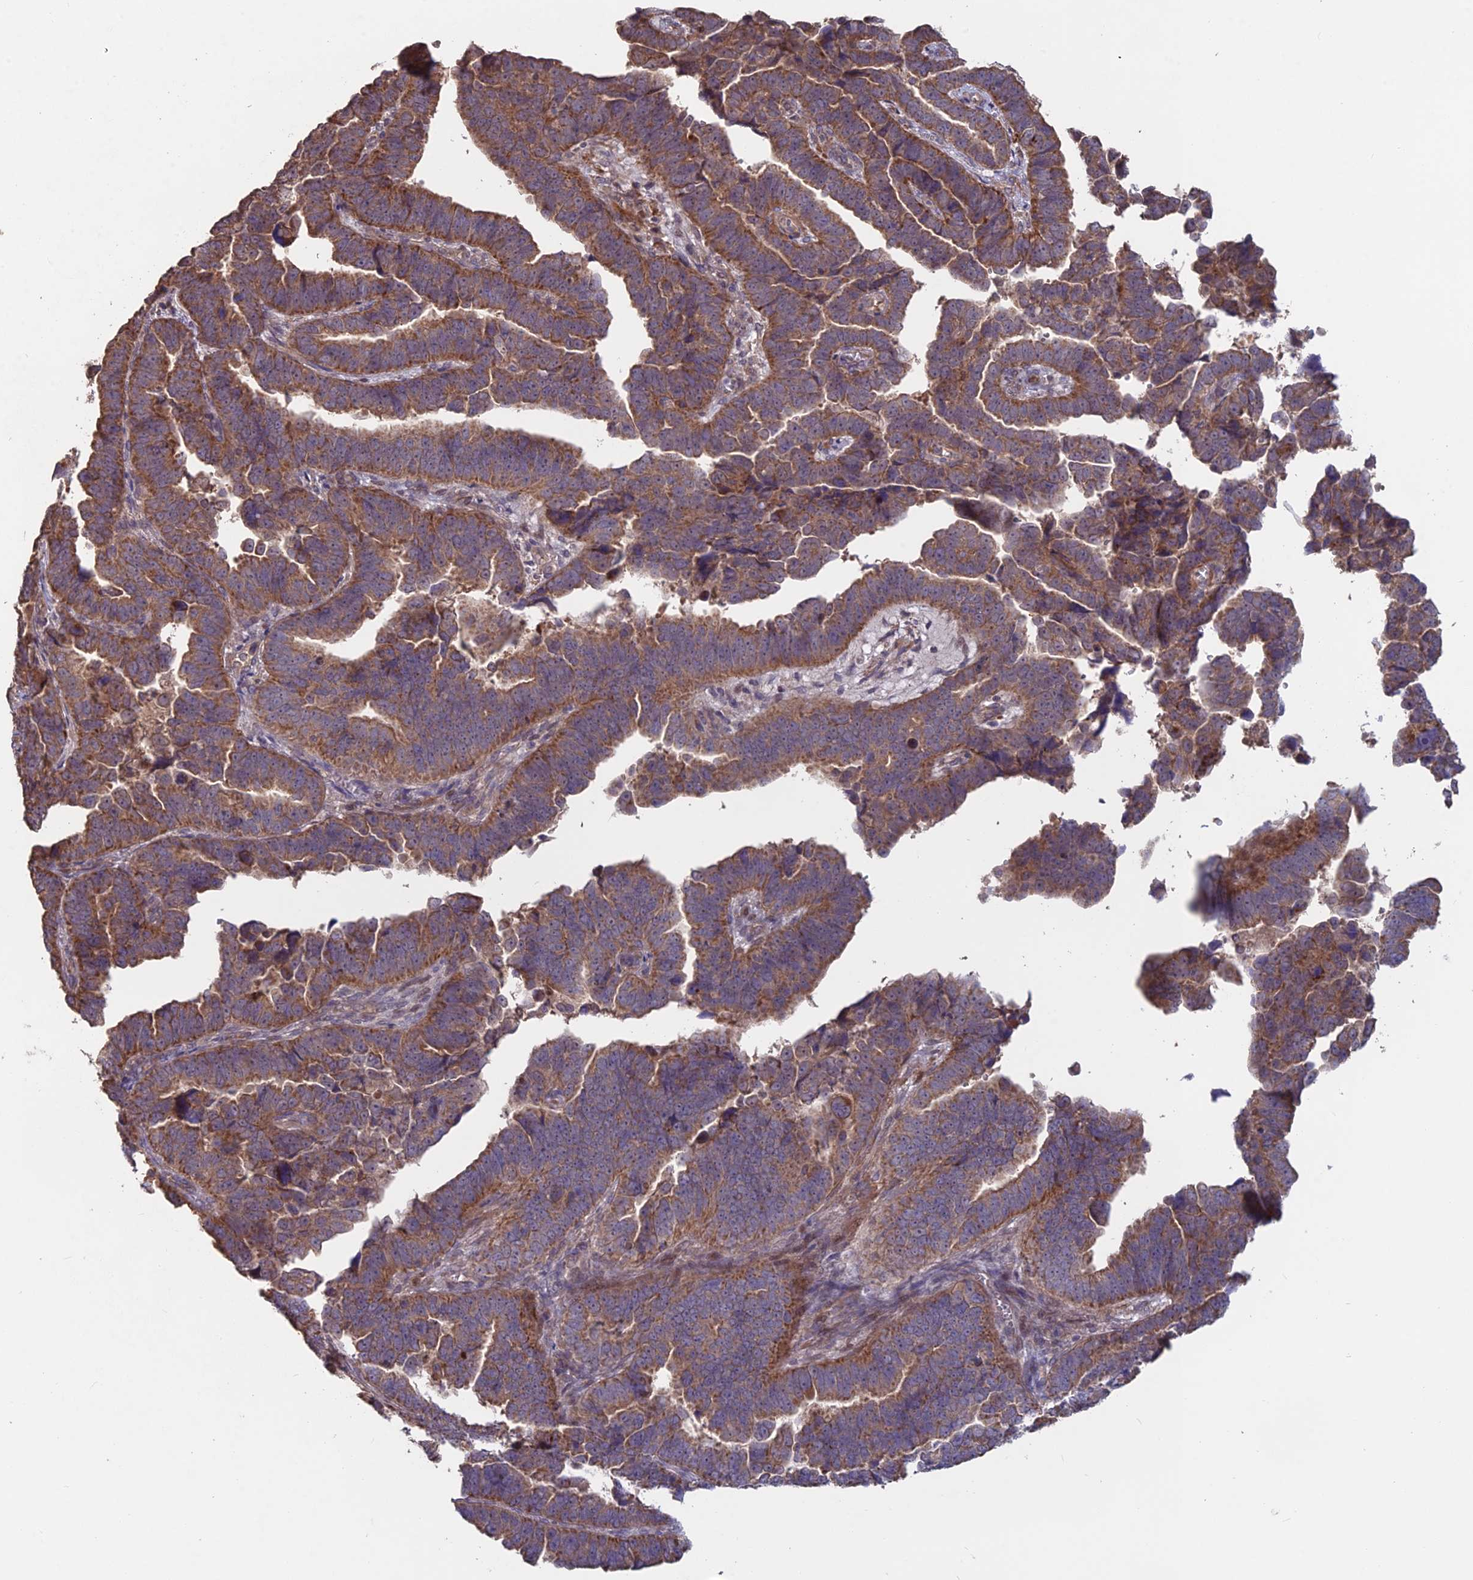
{"staining": {"intensity": "moderate", "quantity": ">75%", "location": "cytoplasmic/membranous"}, "tissue": "endometrial cancer", "cell_type": "Tumor cells", "image_type": "cancer", "snomed": [{"axis": "morphology", "description": "Adenocarcinoma, NOS"}, {"axis": "topography", "description": "Endometrium"}], "caption": "Immunohistochemical staining of adenocarcinoma (endometrial) exhibits medium levels of moderate cytoplasmic/membranous protein expression in approximately >75% of tumor cells.", "gene": "SHISA5", "patient": {"sex": "female", "age": 75}}